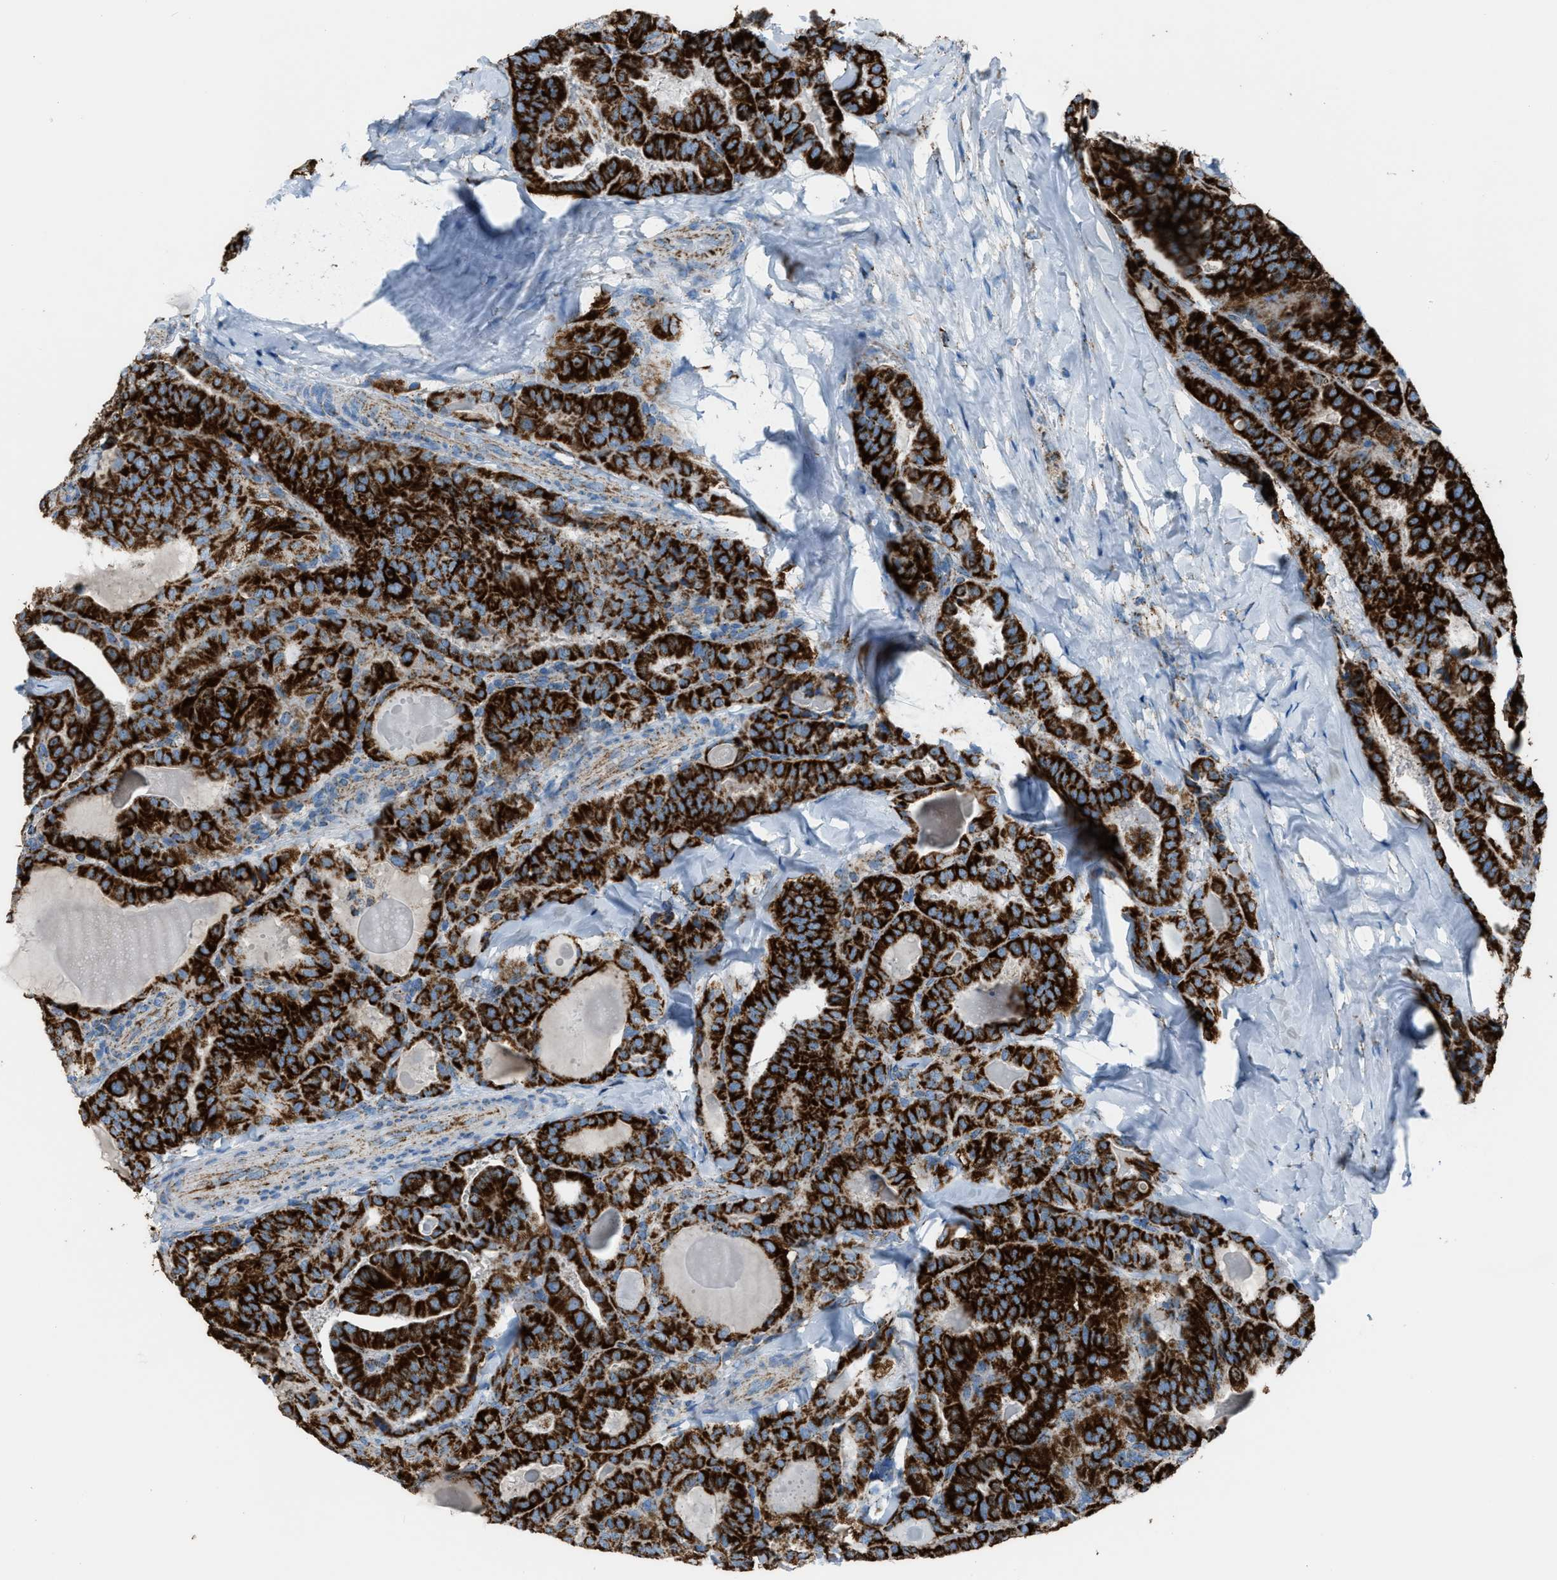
{"staining": {"intensity": "strong", "quantity": ">75%", "location": "cytoplasmic/membranous"}, "tissue": "thyroid cancer", "cell_type": "Tumor cells", "image_type": "cancer", "snomed": [{"axis": "morphology", "description": "Papillary adenocarcinoma, NOS"}, {"axis": "topography", "description": "Thyroid gland"}], "caption": "Strong cytoplasmic/membranous staining for a protein is appreciated in about >75% of tumor cells of thyroid cancer (papillary adenocarcinoma) using IHC.", "gene": "MDH2", "patient": {"sex": "male", "age": 77}}